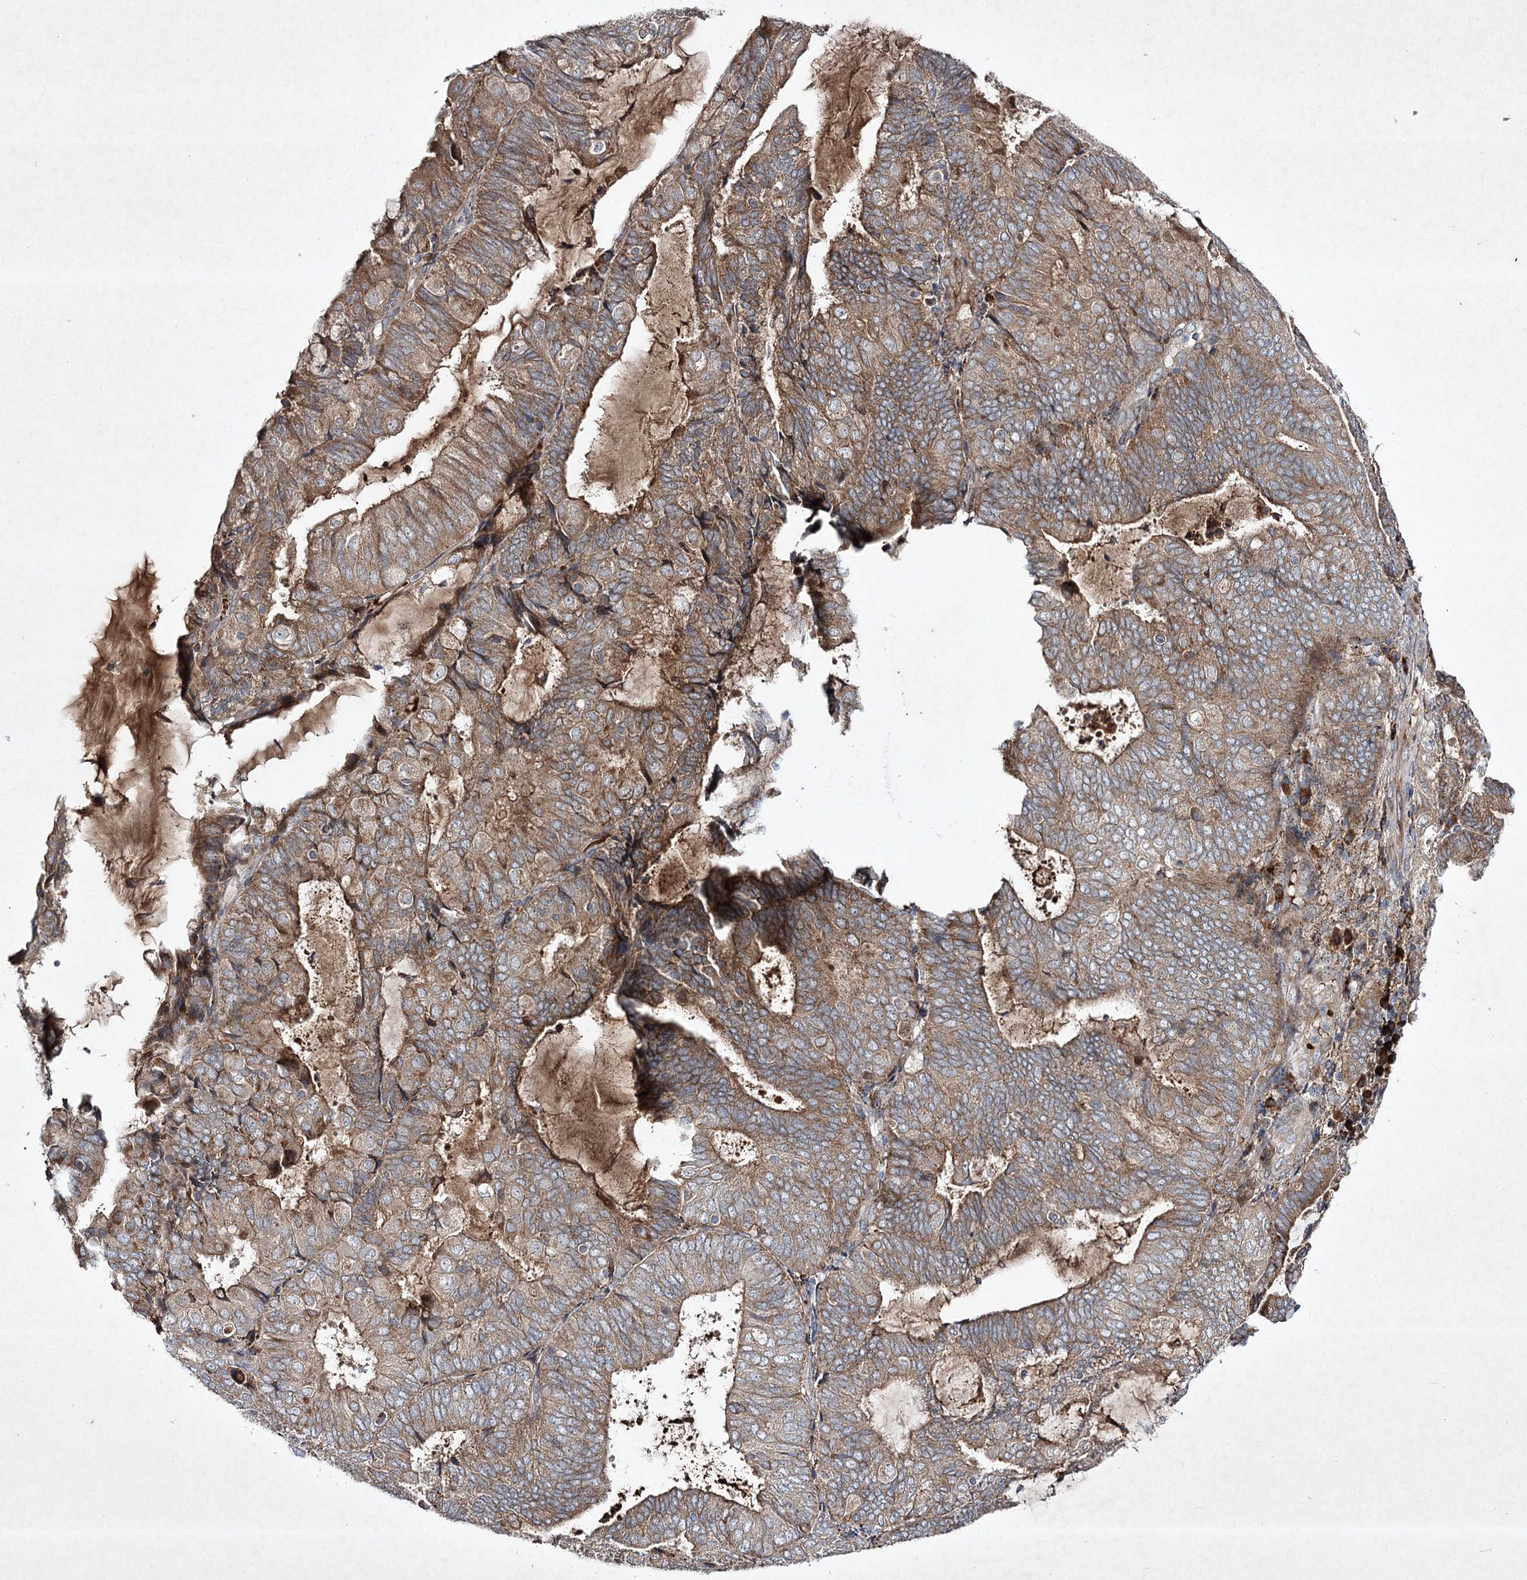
{"staining": {"intensity": "moderate", "quantity": ">75%", "location": "cytoplasmic/membranous"}, "tissue": "endometrial cancer", "cell_type": "Tumor cells", "image_type": "cancer", "snomed": [{"axis": "morphology", "description": "Adenocarcinoma, NOS"}, {"axis": "topography", "description": "Endometrium"}], "caption": "Human endometrial adenocarcinoma stained with a protein marker exhibits moderate staining in tumor cells.", "gene": "ALG9", "patient": {"sex": "female", "age": 81}}